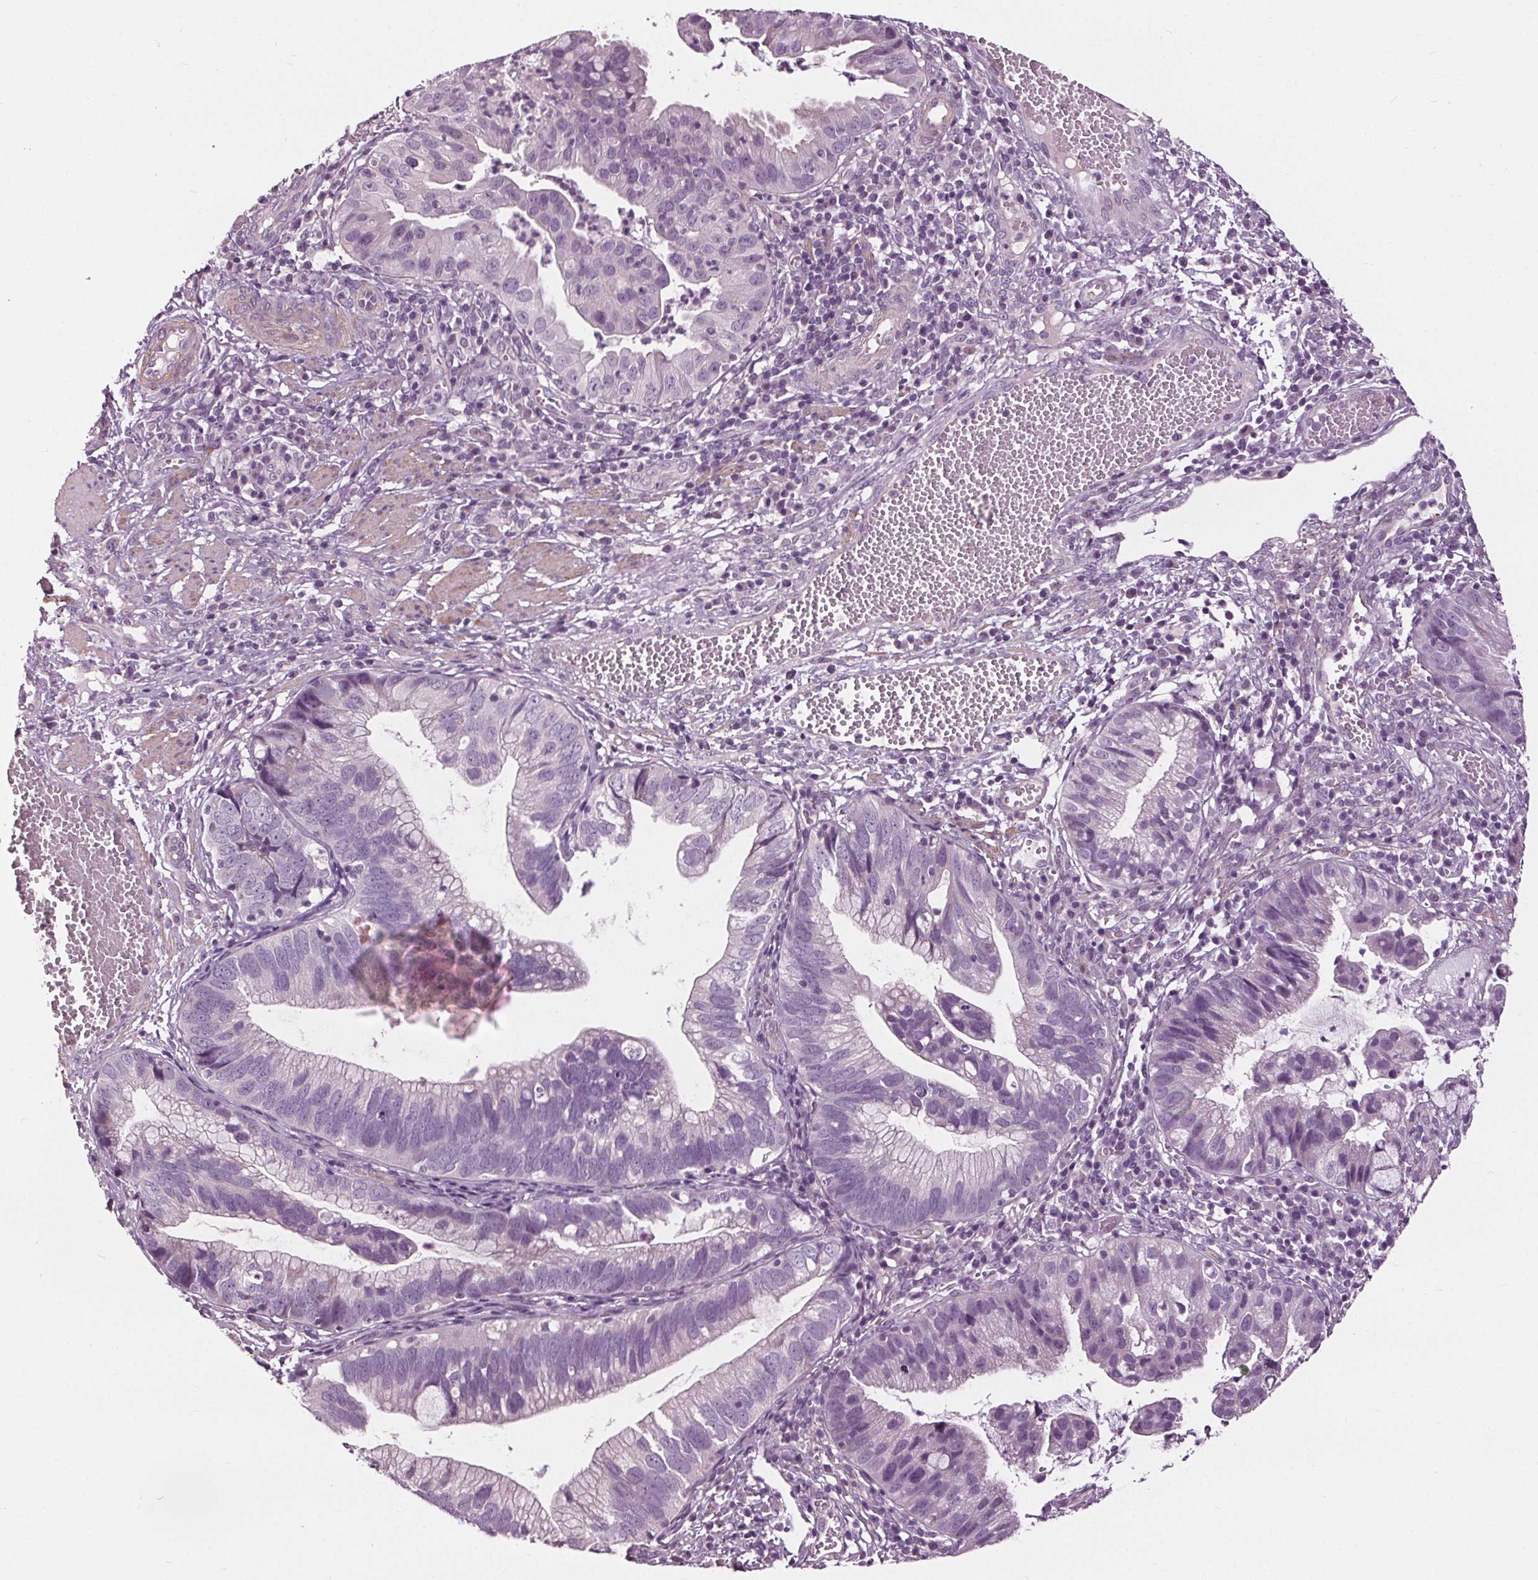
{"staining": {"intensity": "negative", "quantity": "none", "location": "none"}, "tissue": "cervical cancer", "cell_type": "Tumor cells", "image_type": "cancer", "snomed": [{"axis": "morphology", "description": "Adenocarcinoma, NOS"}, {"axis": "topography", "description": "Cervix"}], "caption": "DAB immunohistochemical staining of cervical cancer (adenocarcinoma) exhibits no significant positivity in tumor cells.", "gene": "RASA1", "patient": {"sex": "female", "age": 34}}